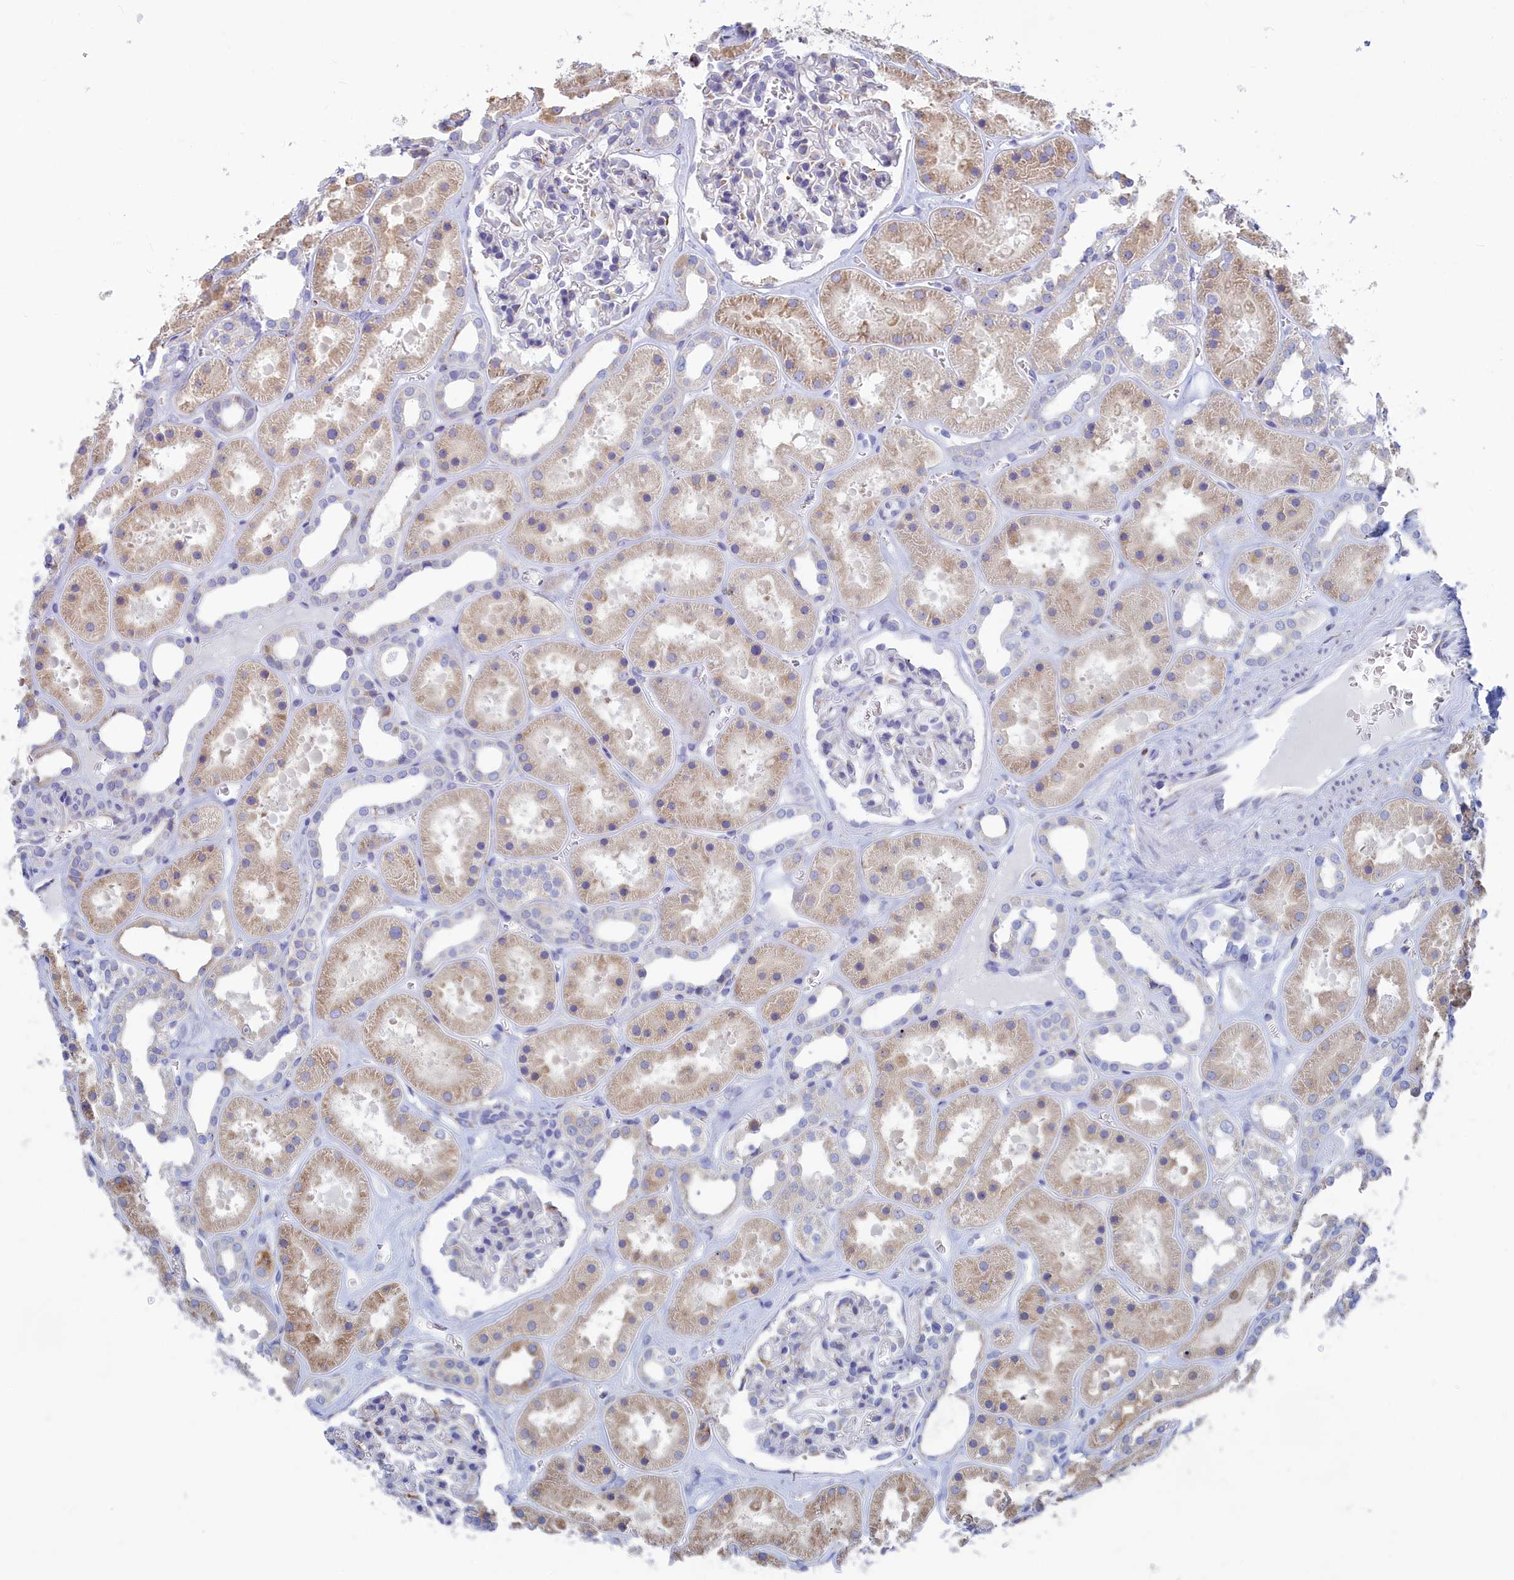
{"staining": {"intensity": "negative", "quantity": "none", "location": "none"}, "tissue": "kidney", "cell_type": "Cells in glomeruli", "image_type": "normal", "snomed": [{"axis": "morphology", "description": "Normal tissue, NOS"}, {"axis": "topography", "description": "Kidney"}], "caption": "Histopathology image shows no protein staining in cells in glomeruli of unremarkable kidney.", "gene": "WDR35", "patient": {"sex": "female", "age": 41}}